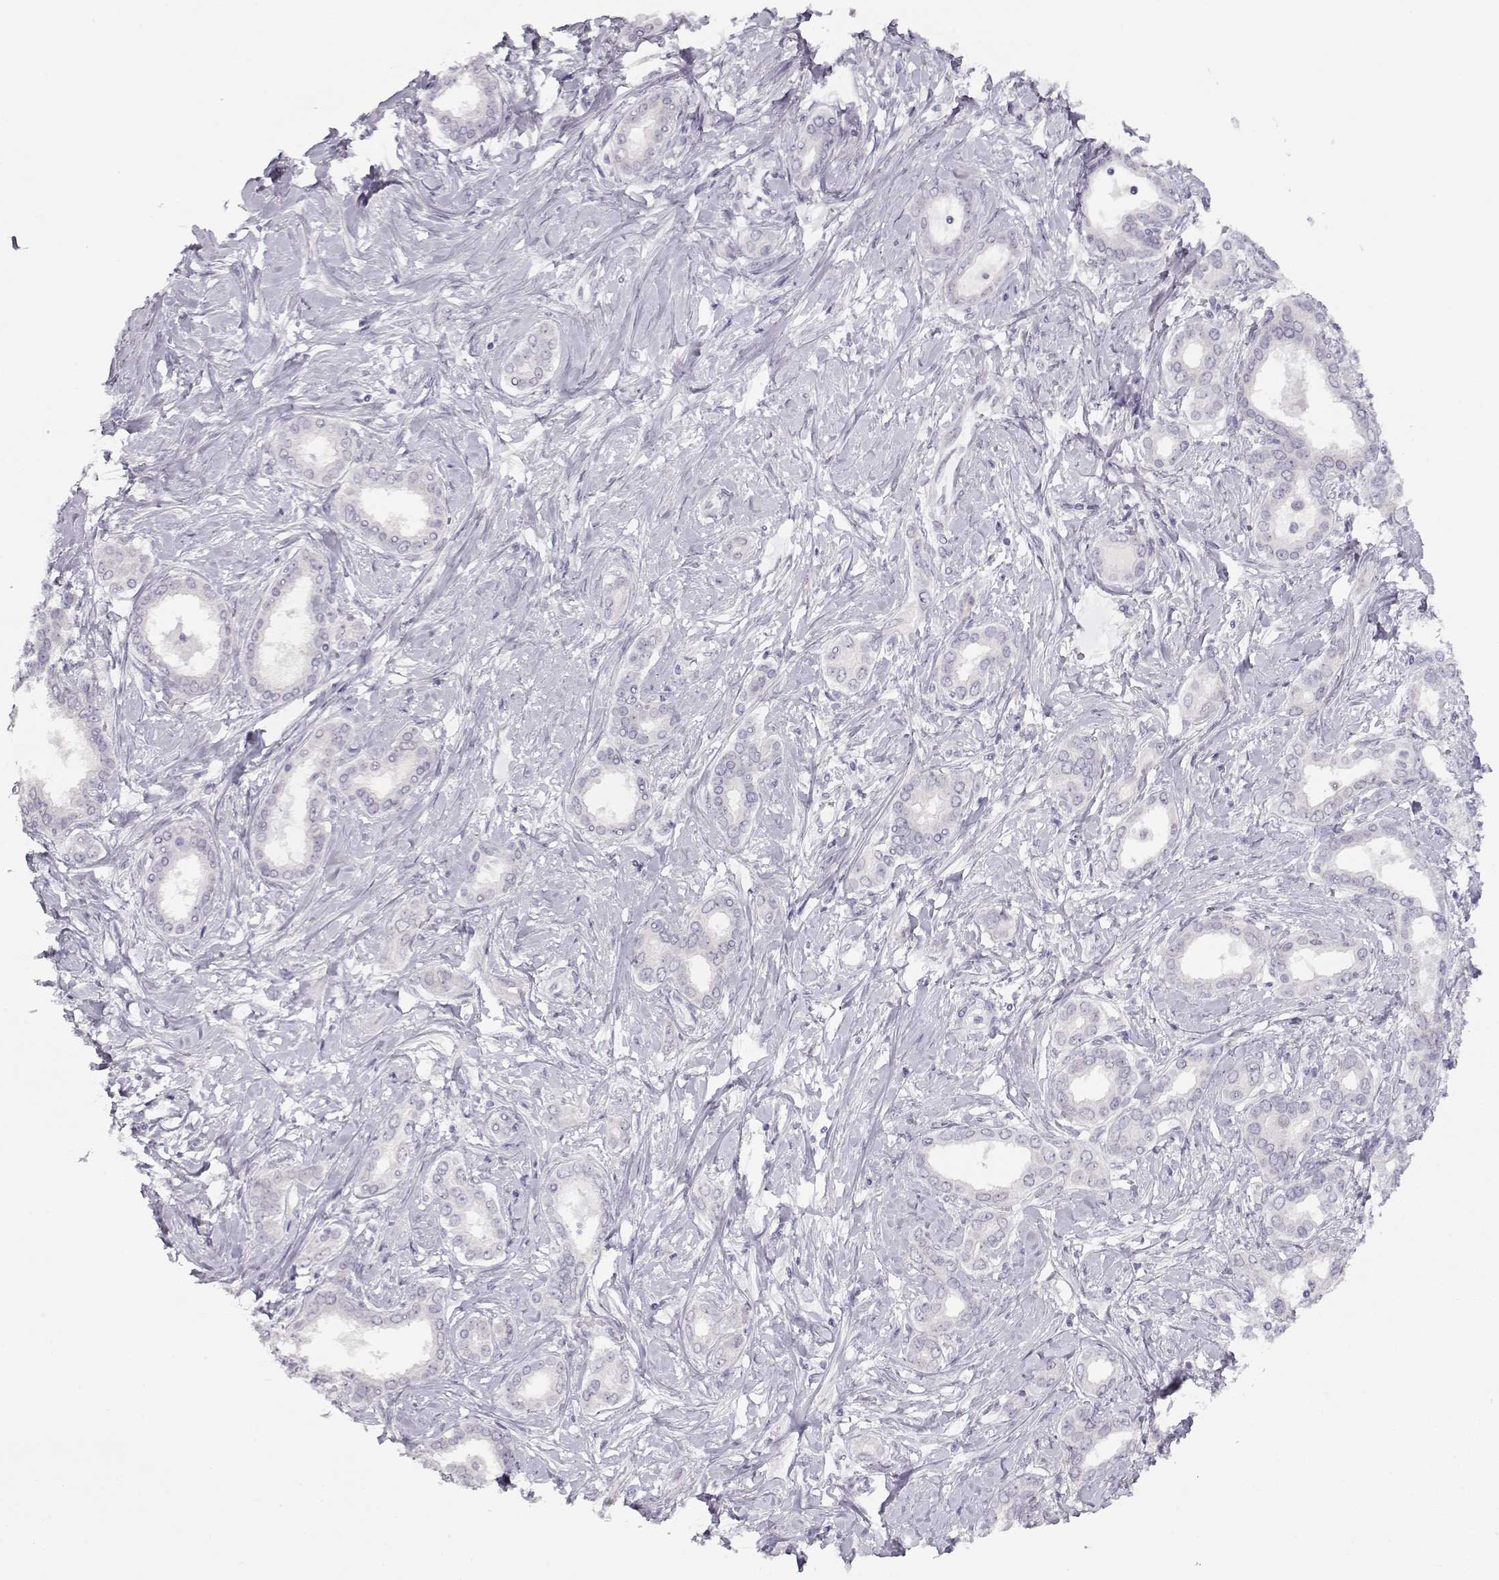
{"staining": {"intensity": "negative", "quantity": "none", "location": "none"}, "tissue": "liver cancer", "cell_type": "Tumor cells", "image_type": "cancer", "snomed": [{"axis": "morphology", "description": "Cholangiocarcinoma"}, {"axis": "topography", "description": "Liver"}], "caption": "An IHC micrograph of liver cholangiocarcinoma is shown. There is no staining in tumor cells of liver cholangiocarcinoma. The staining is performed using DAB (3,3'-diaminobenzidine) brown chromogen with nuclei counter-stained in using hematoxylin.", "gene": "IMPG1", "patient": {"sex": "female", "age": 47}}